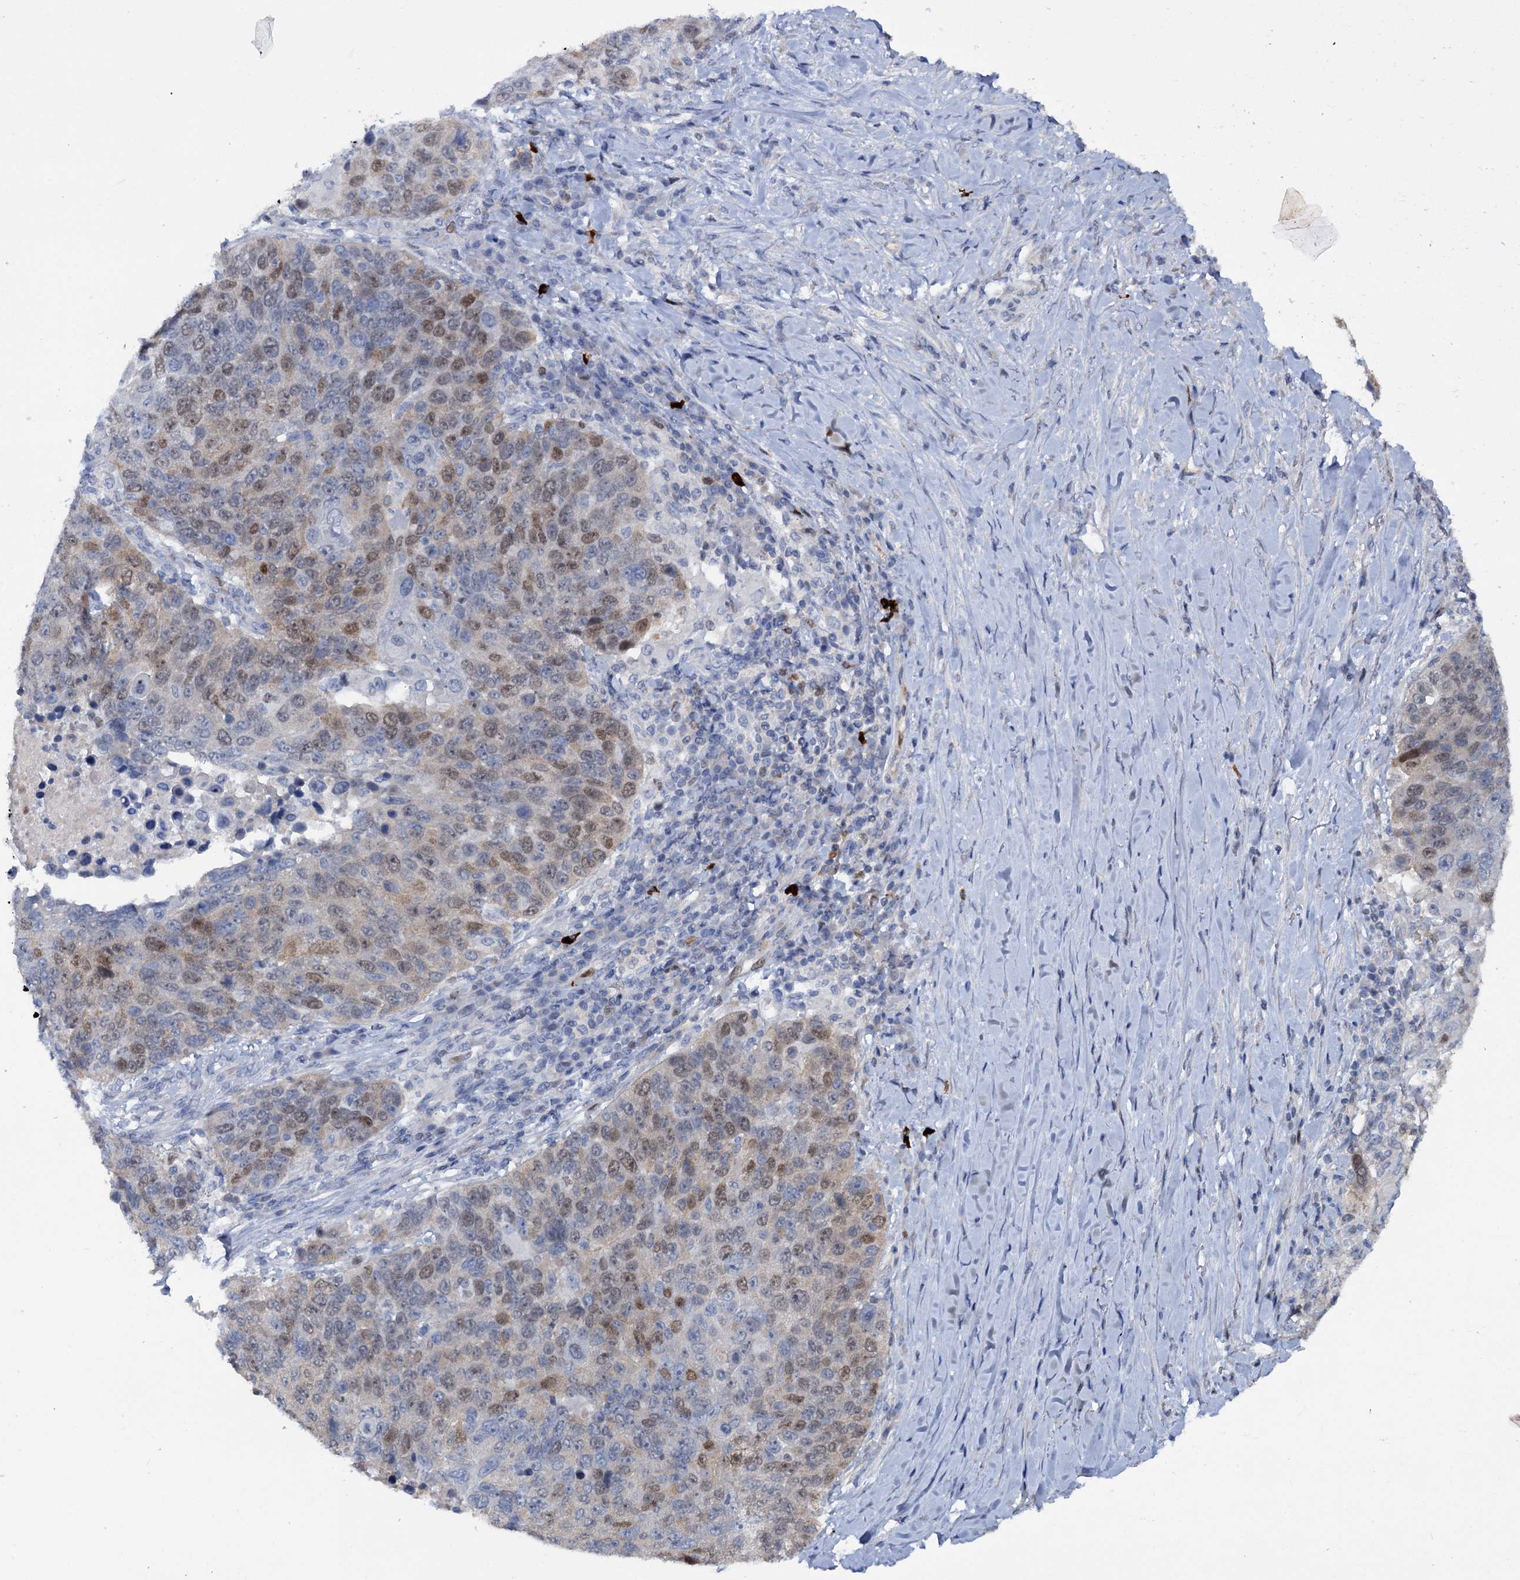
{"staining": {"intensity": "moderate", "quantity": "25%-75%", "location": "nuclear"}, "tissue": "lung cancer", "cell_type": "Tumor cells", "image_type": "cancer", "snomed": [{"axis": "morphology", "description": "Normal tissue, NOS"}, {"axis": "morphology", "description": "Squamous cell carcinoma, NOS"}, {"axis": "topography", "description": "Lymph node"}, {"axis": "topography", "description": "Lung"}], "caption": "Human squamous cell carcinoma (lung) stained with a brown dye exhibits moderate nuclear positive staining in approximately 25%-75% of tumor cells.", "gene": "FAM111B", "patient": {"sex": "male", "age": 66}}